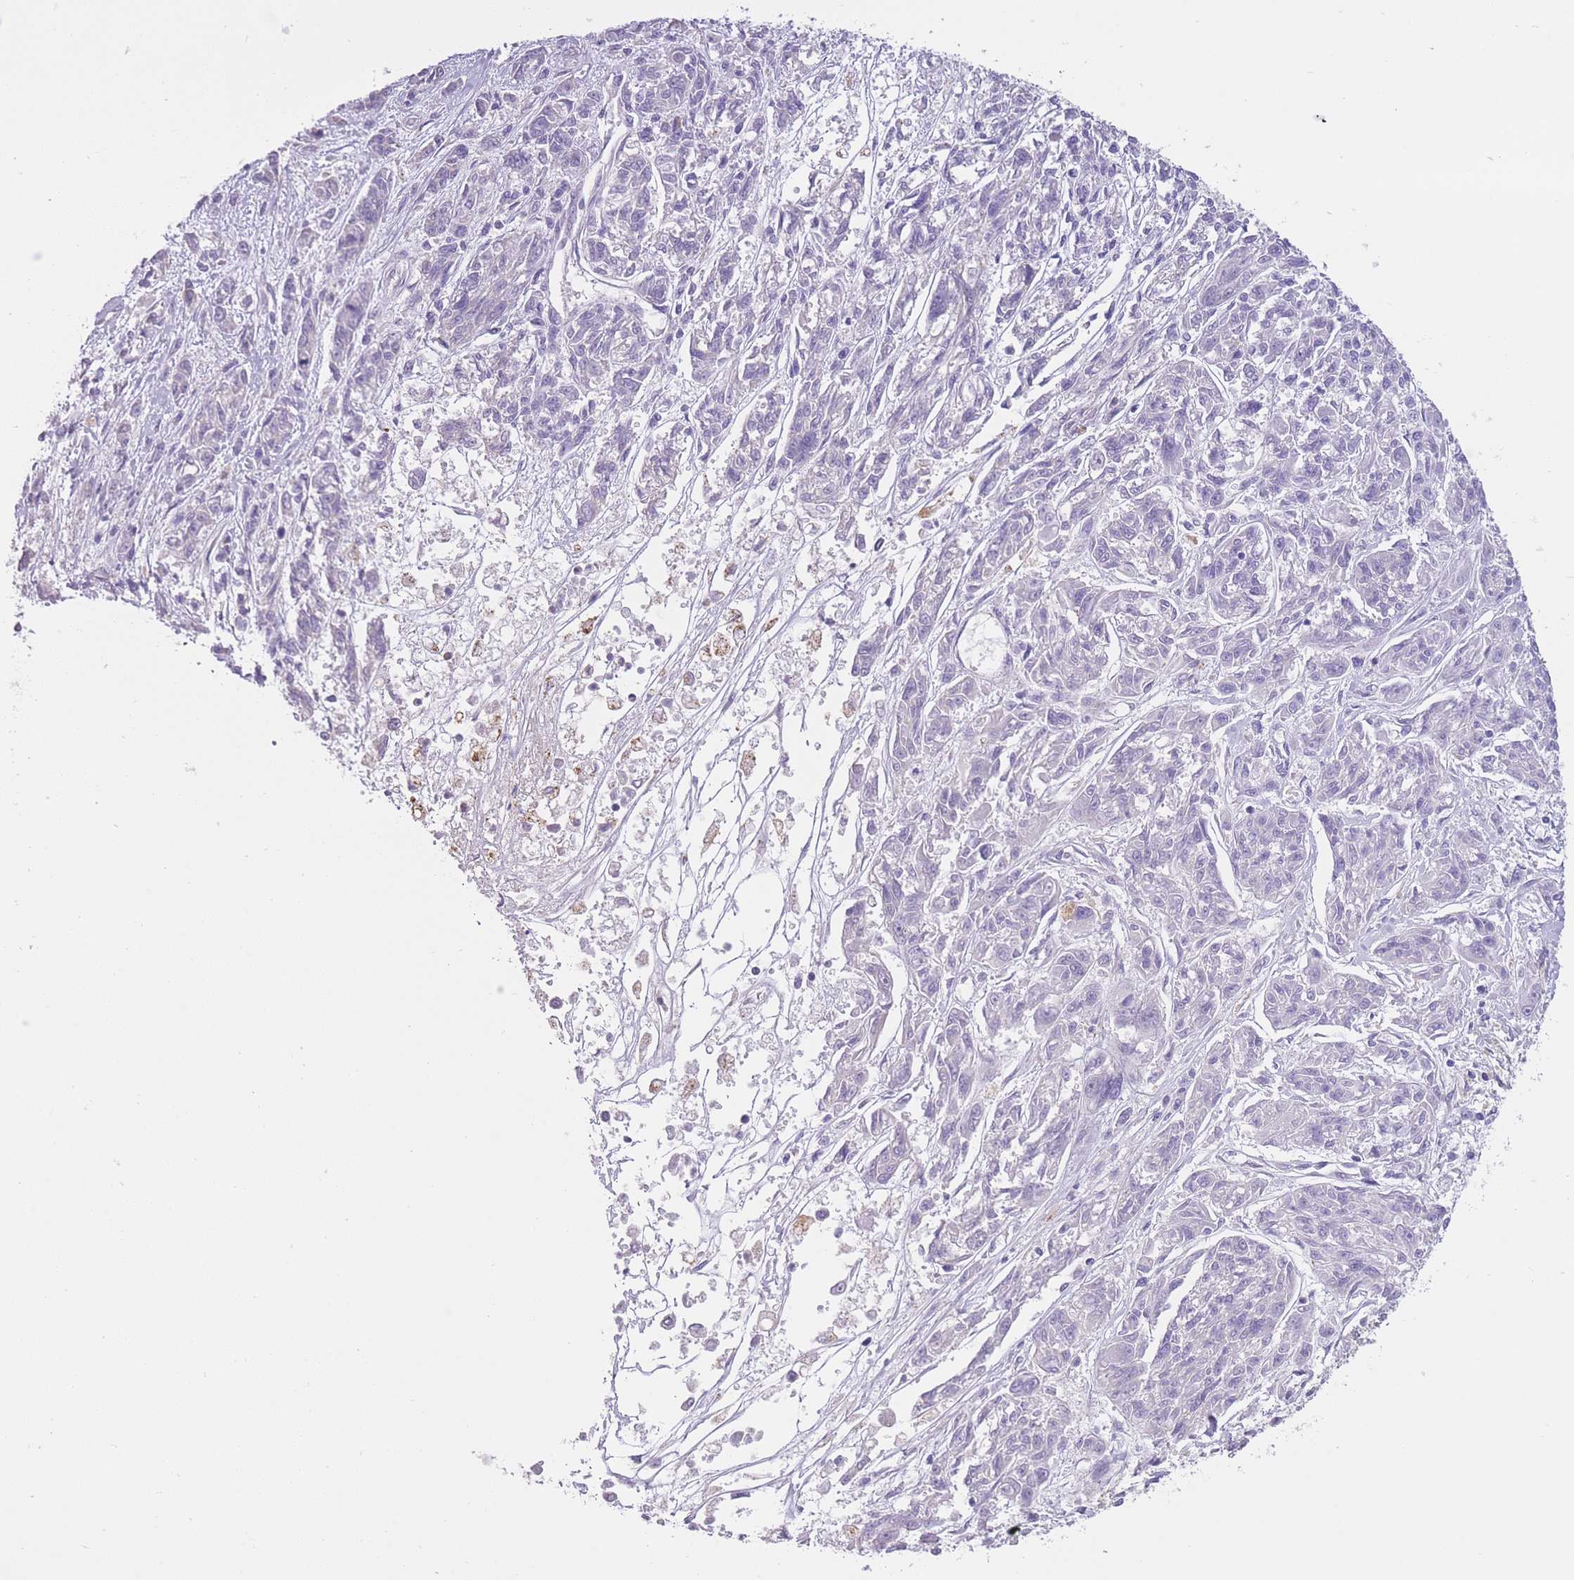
{"staining": {"intensity": "negative", "quantity": "none", "location": "none"}, "tissue": "melanoma", "cell_type": "Tumor cells", "image_type": "cancer", "snomed": [{"axis": "morphology", "description": "Malignant melanoma, NOS"}, {"axis": "topography", "description": "Skin"}], "caption": "There is no significant expression in tumor cells of malignant melanoma.", "gene": "WDR70", "patient": {"sex": "male", "age": 53}}